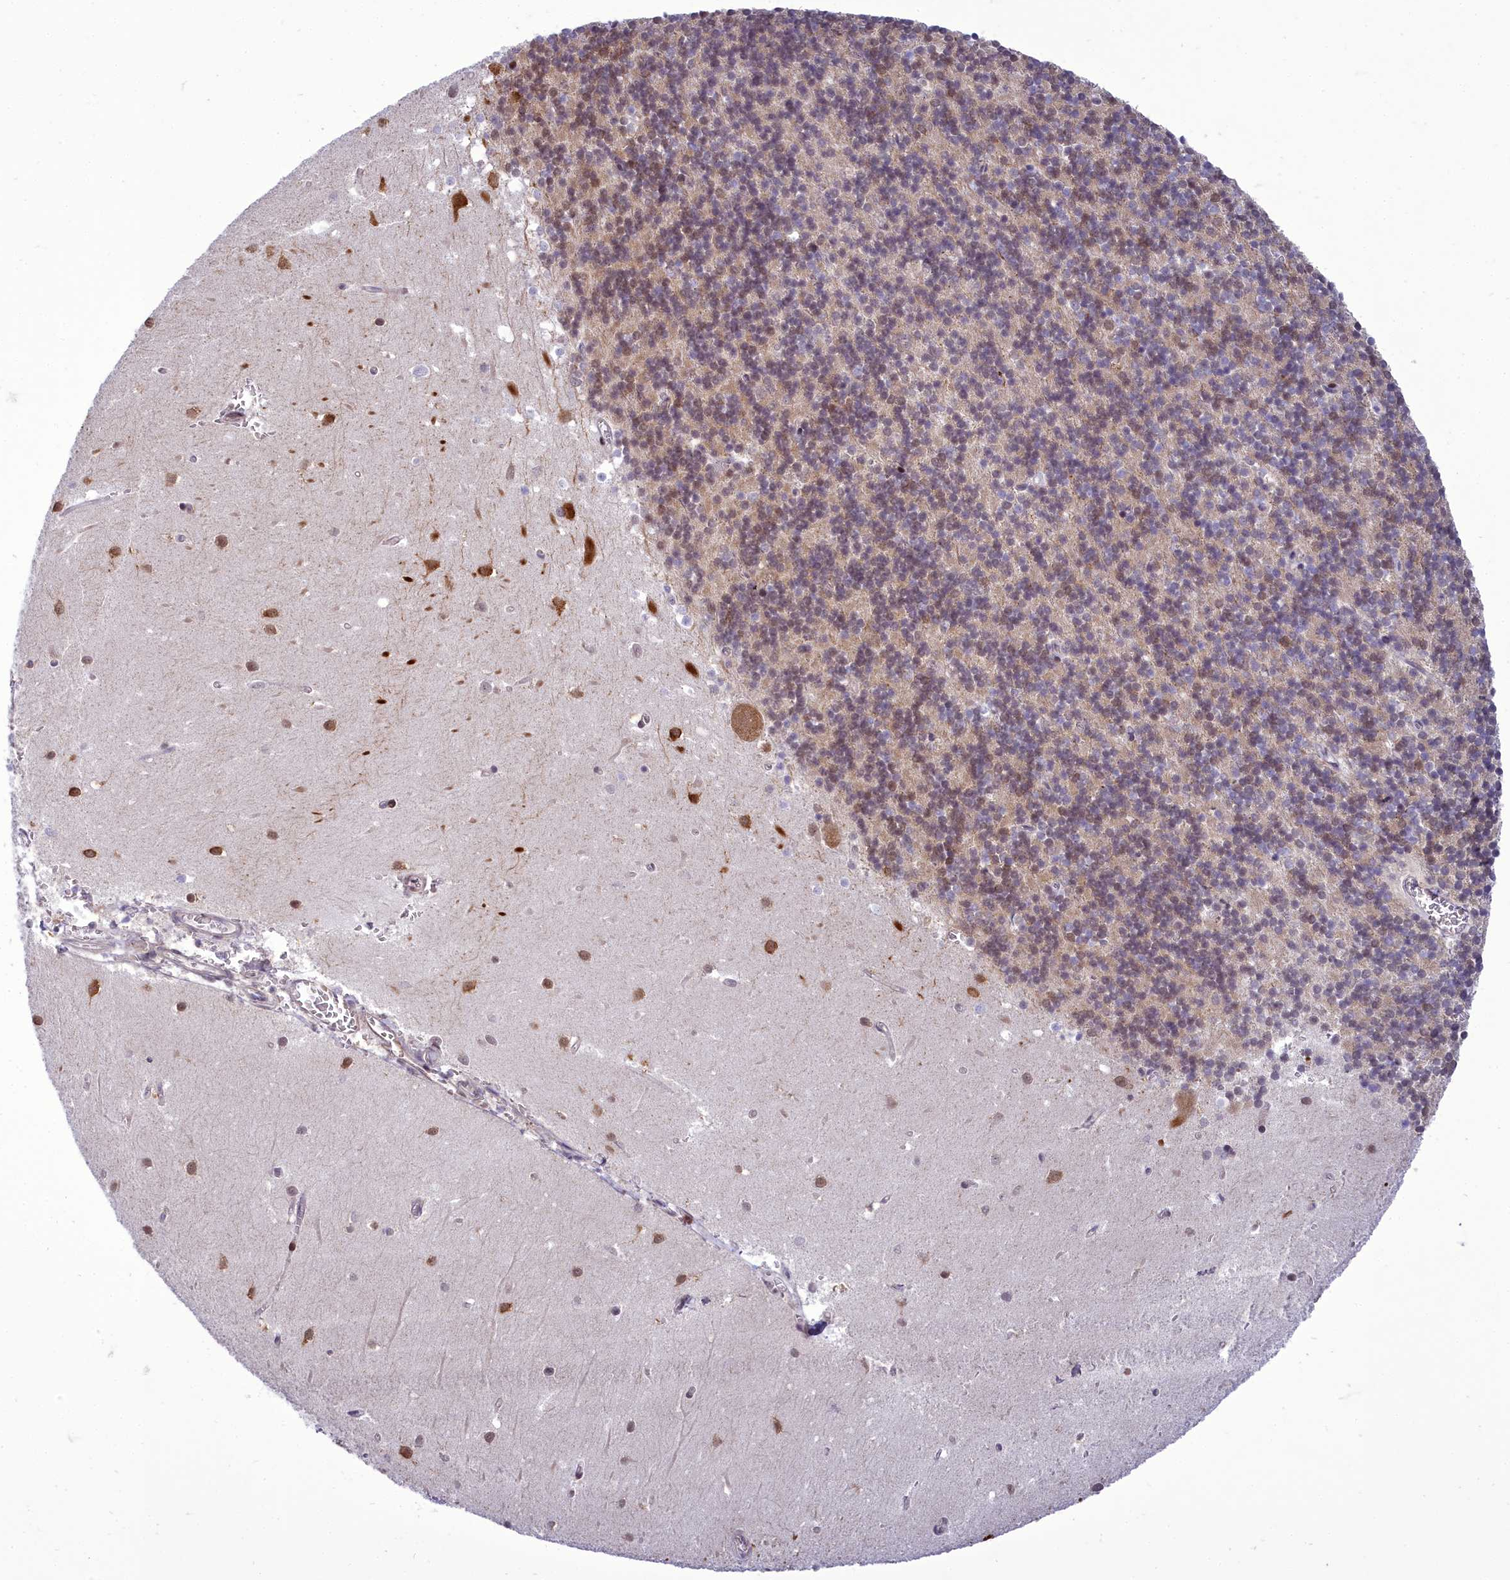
{"staining": {"intensity": "moderate", "quantity": "25%-75%", "location": "cytoplasmic/membranous,nuclear"}, "tissue": "cerebellum", "cell_type": "Cells in granular layer", "image_type": "normal", "snomed": [{"axis": "morphology", "description": "Normal tissue, NOS"}, {"axis": "topography", "description": "Cerebellum"}], "caption": "The histopathology image displays immunohistochemical staining of normal cerebellum. There is moderate cytoplasmic/membranous,nuclear expression is appreciated in about 25%-75% of cells in granular layer.", "gene": "CEACAM19", "patient": {"sex": "male", "age": 54}}